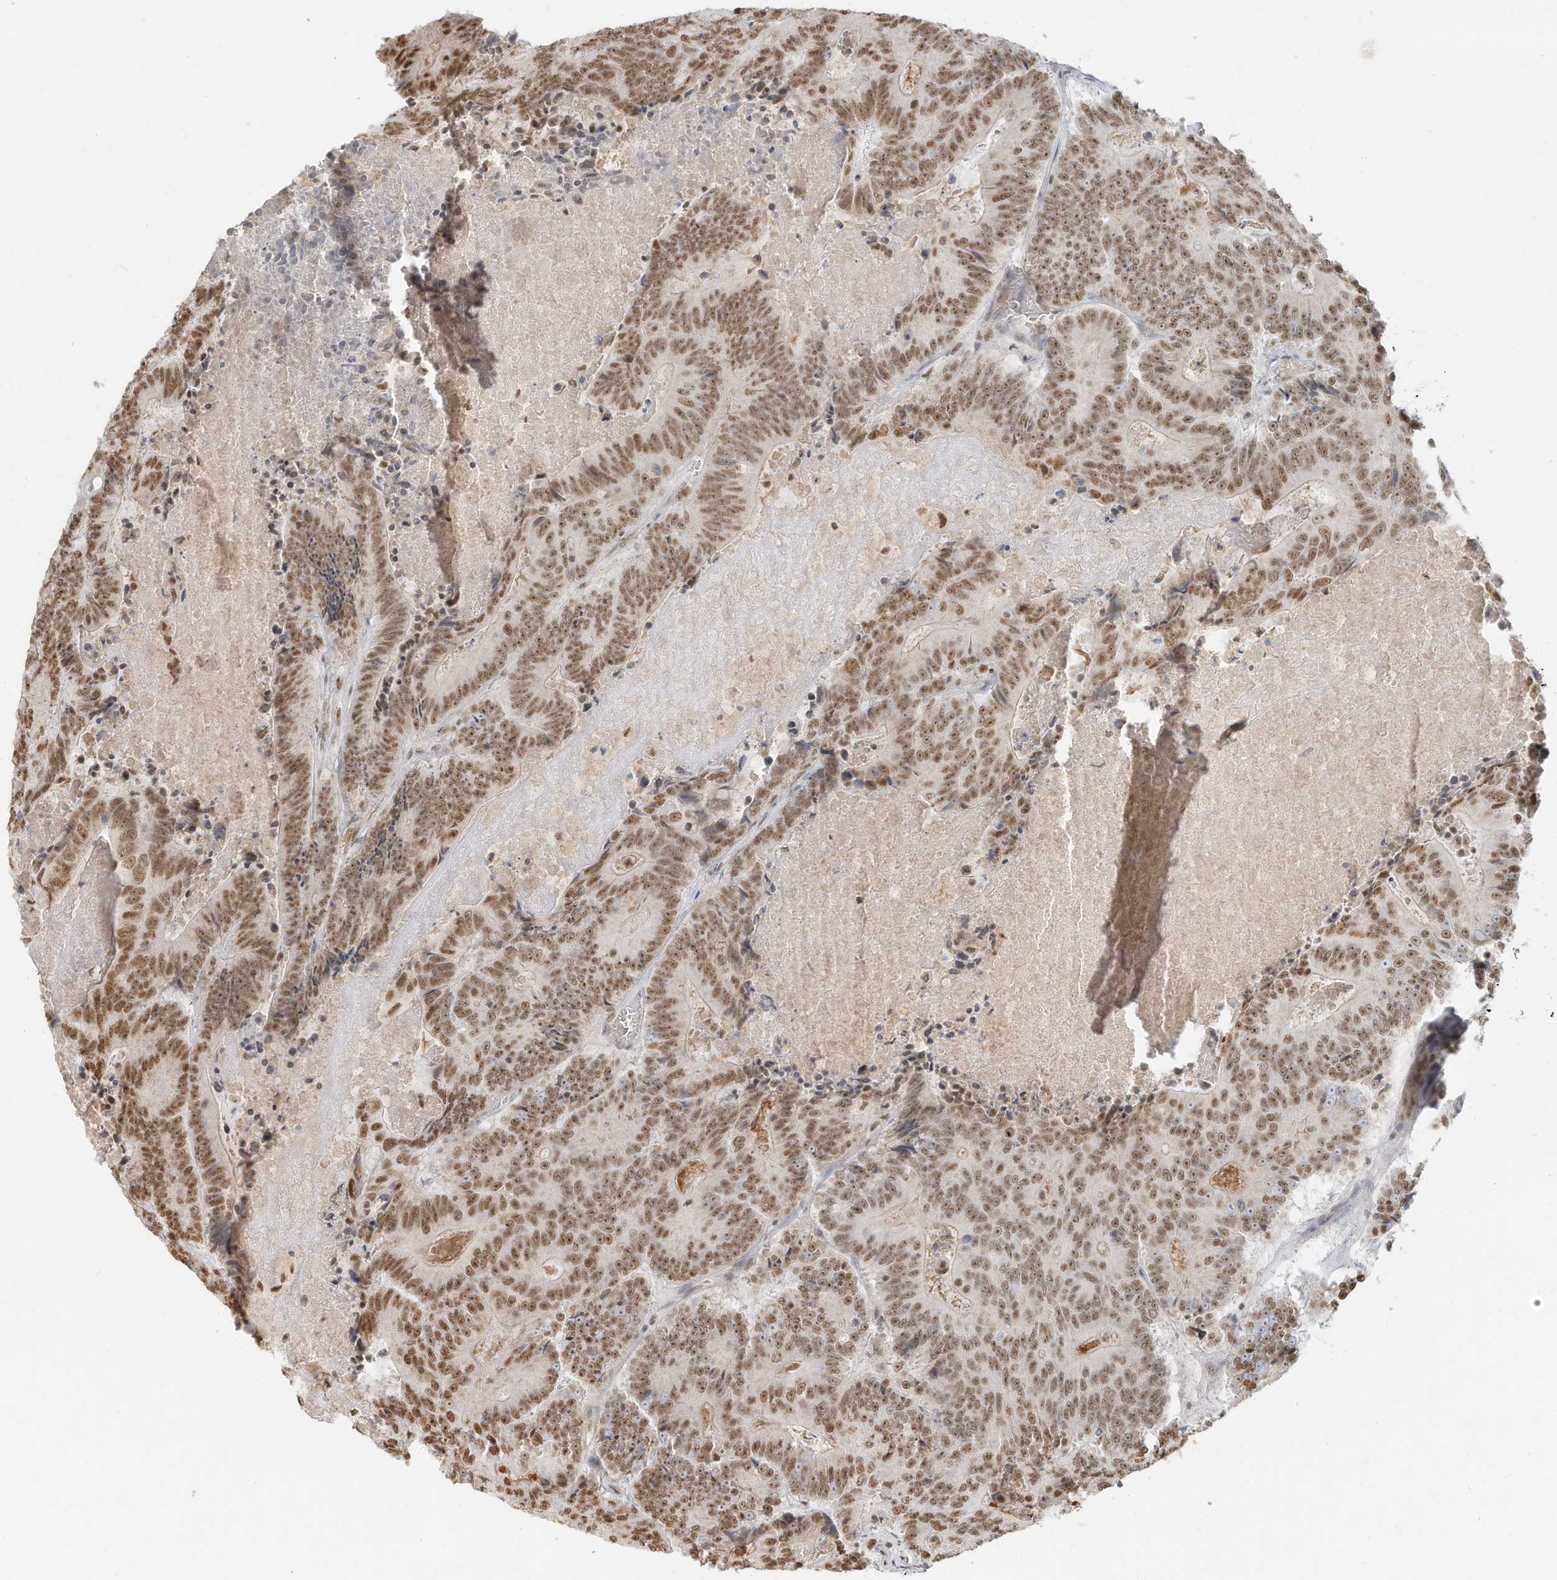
{"staining": {"intensity": "moderate", "quantity": ">75%", "location": "nuclear"}, "tissue": "colorectal cancer", "cell_type": "Tumor cells", "image_type": "cancer", "snomed": [{"axis": "morphology", "description": "Adenocarcinoma, NOS"}, {"axis": "topography", "description": "Colon"}], "caption": "Immunohistochemical staining of colorectal adenocarcinoma displays moderate nuclear protein staining in about >75% of tumor cells.", "gene": "NHSL1", "patient": {"sex": "male", "age": 83}}